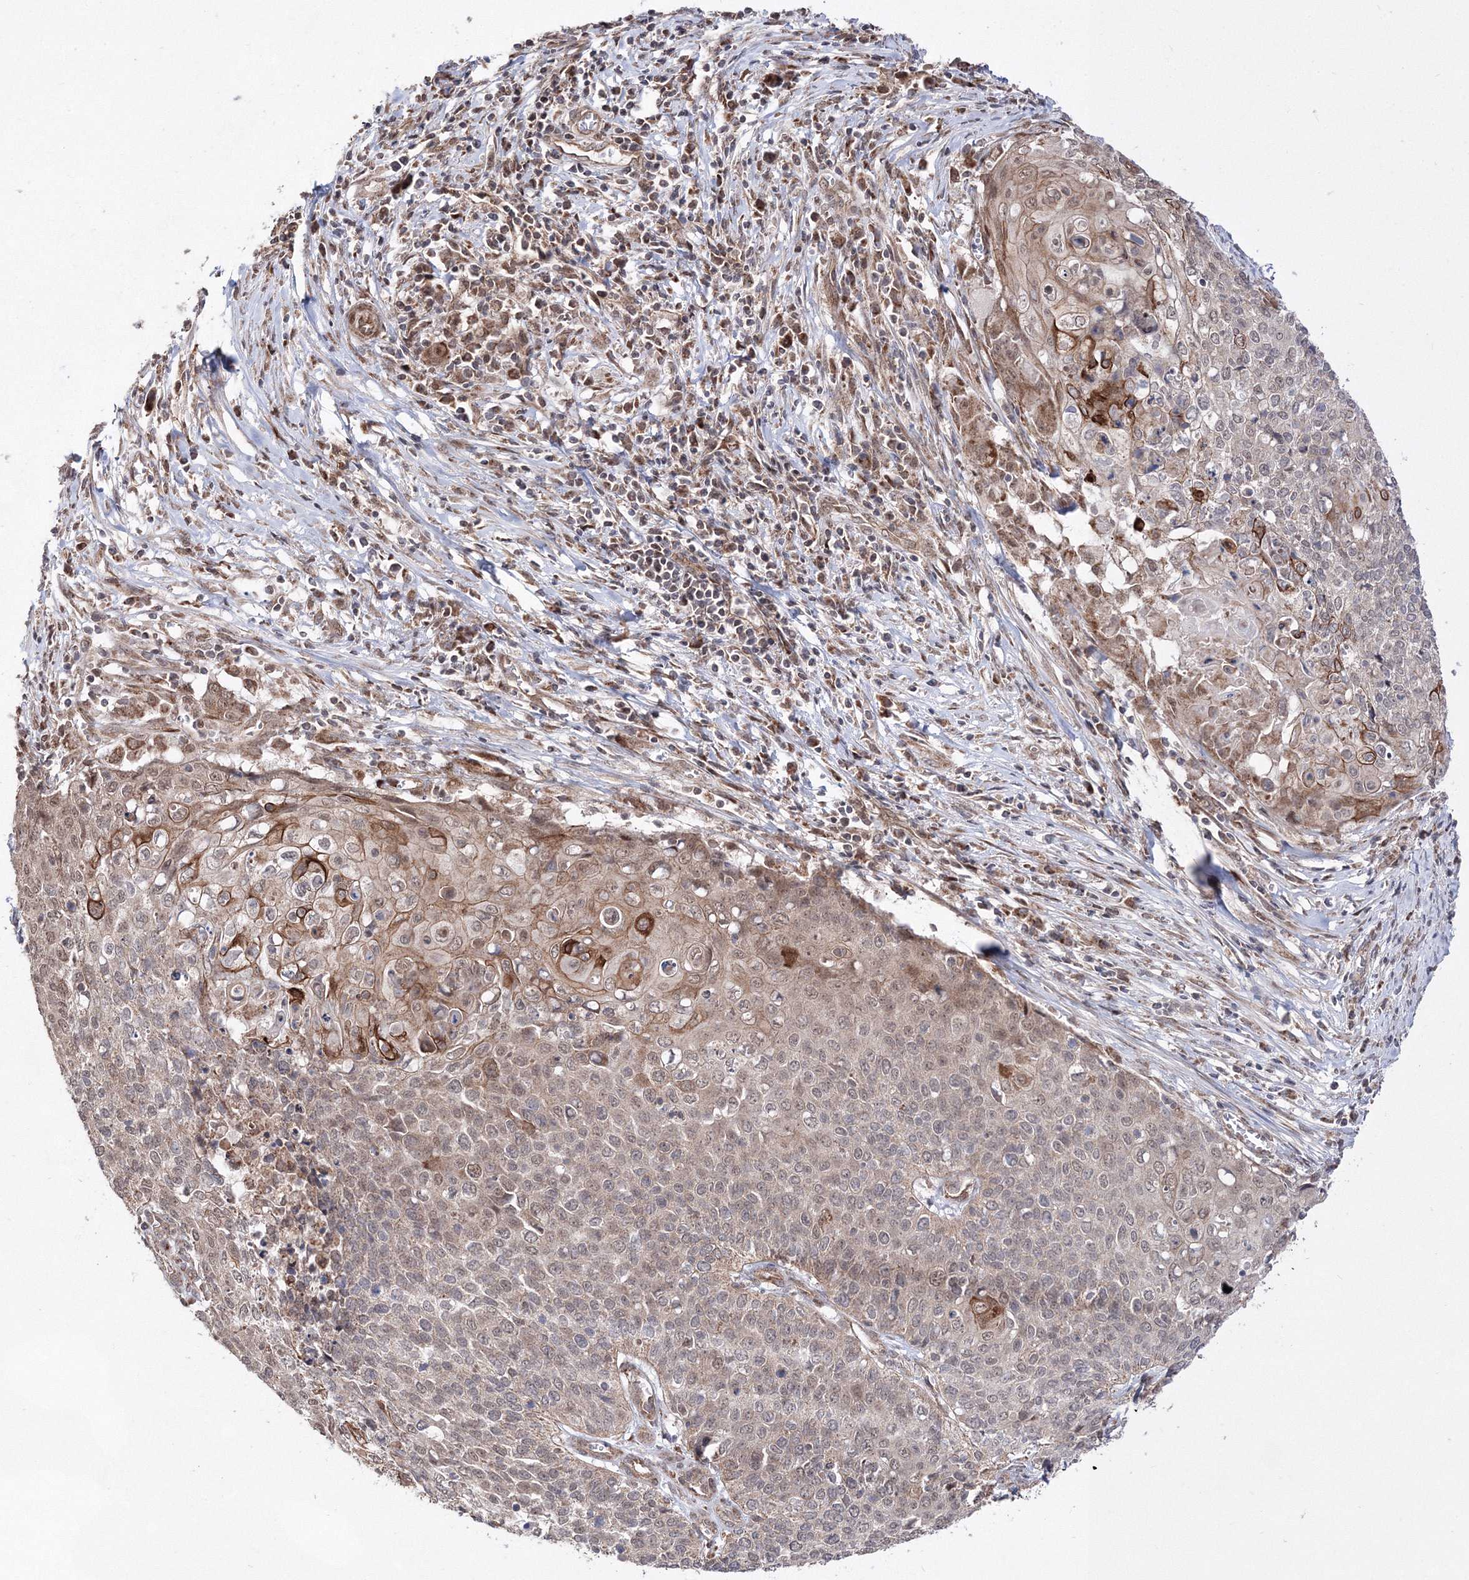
{"staining": {"intensity": "moderate", "quantity": "25%-75%", "location": "cytoplasmic/membranous,nuclear"}, "tissue": "cervical cancer", "cell_type": "Tumor cells", "image_type": "cancer", "snomed": [{"axis": "morphology", "description": "Squamous cell carcinoma, NOS"}, {"axis": "topography", "description": "Cervix"}], "caption": "Tumor cells display medium levels of moderate cytoplasmic/membranous and nuclear positivity in about 25%-75% of cells in cervical squamous cell carcinoma.", "gene": "DALRD3", "patient": {"sex": "female", "age": 39}}